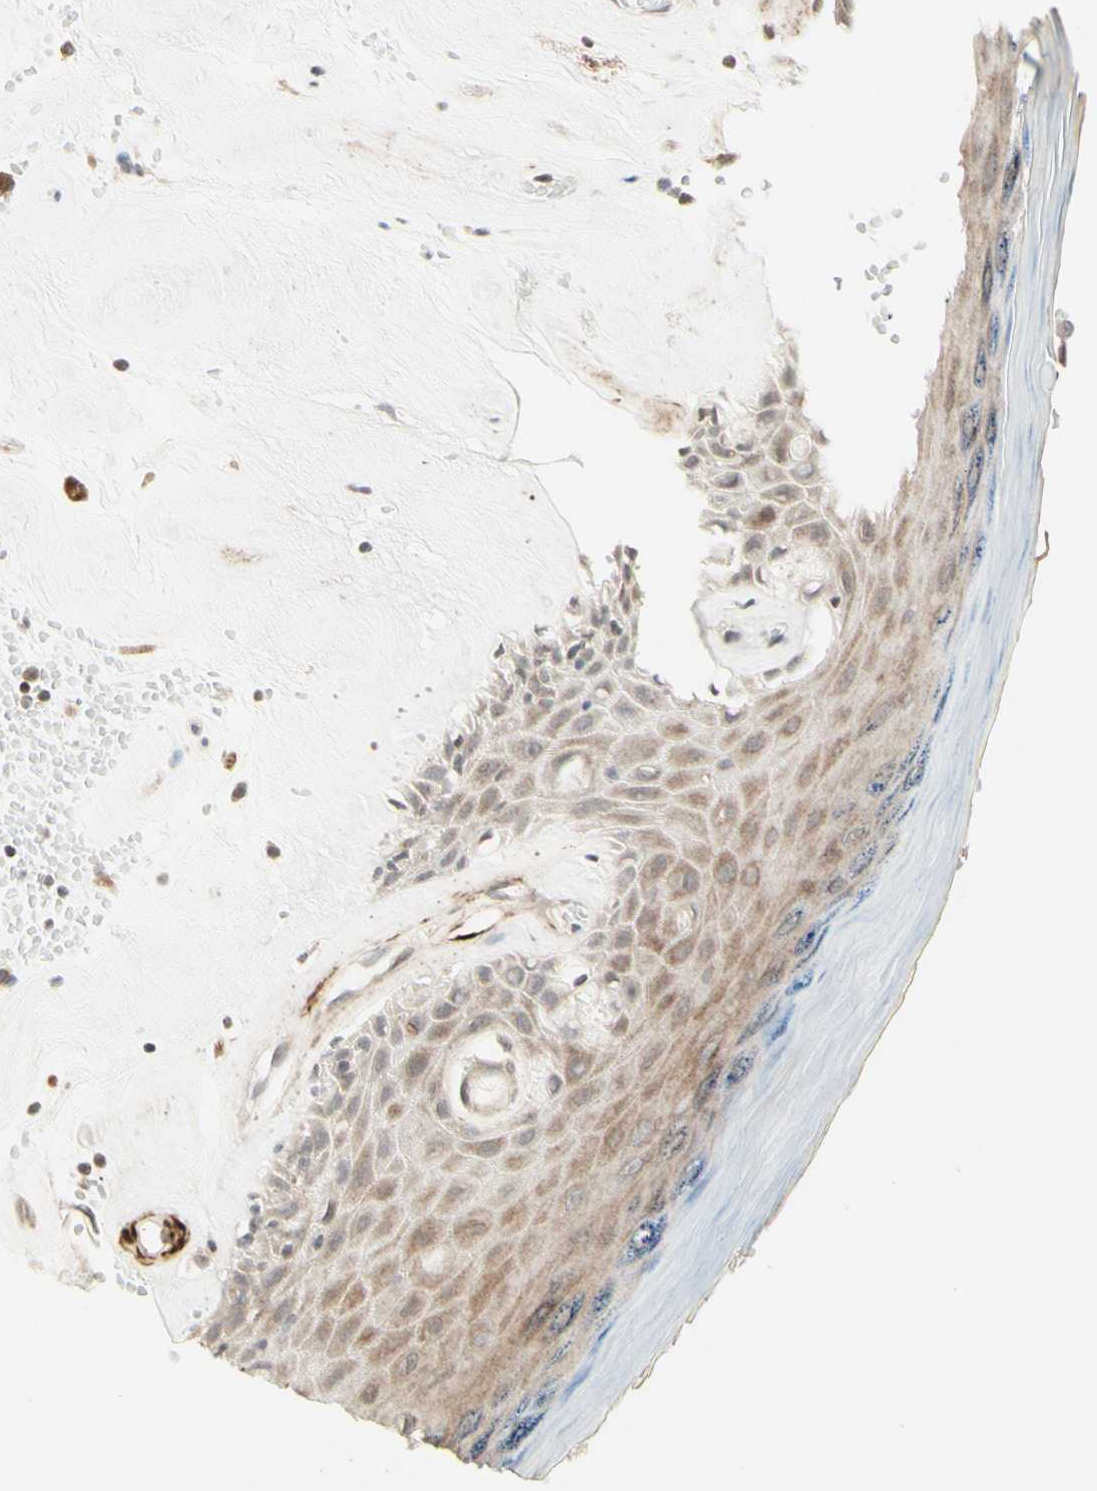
{"staining": {"intensity": "moderate", "quantity": ">75%", "location": "cytoplasmic/membranous"}, "tissue": "skin", "cell_type": "Epidermal cells", "image_type": "normal", "snomed": [{"axis": "morphology", "description": "Normal tissue, NOS"}, {"axis": "morphology", "description": "Inflammation, NOS"}, {"axis": "topography", "description": "Vulva"}], "caption": "High-power microscopy captured an IHC micrograph of benign skin, revealing moderate cytoplasmic/membranous staining in about >75% of epidermal cells. Using DAB (3,3'-diaminobenzidine) (brown) and hematoxylin (blue) stains, captured at high magnification using brightfield microscopy.", "gene": "ZW10", "patient": {"sex": "female", "age": 84}}